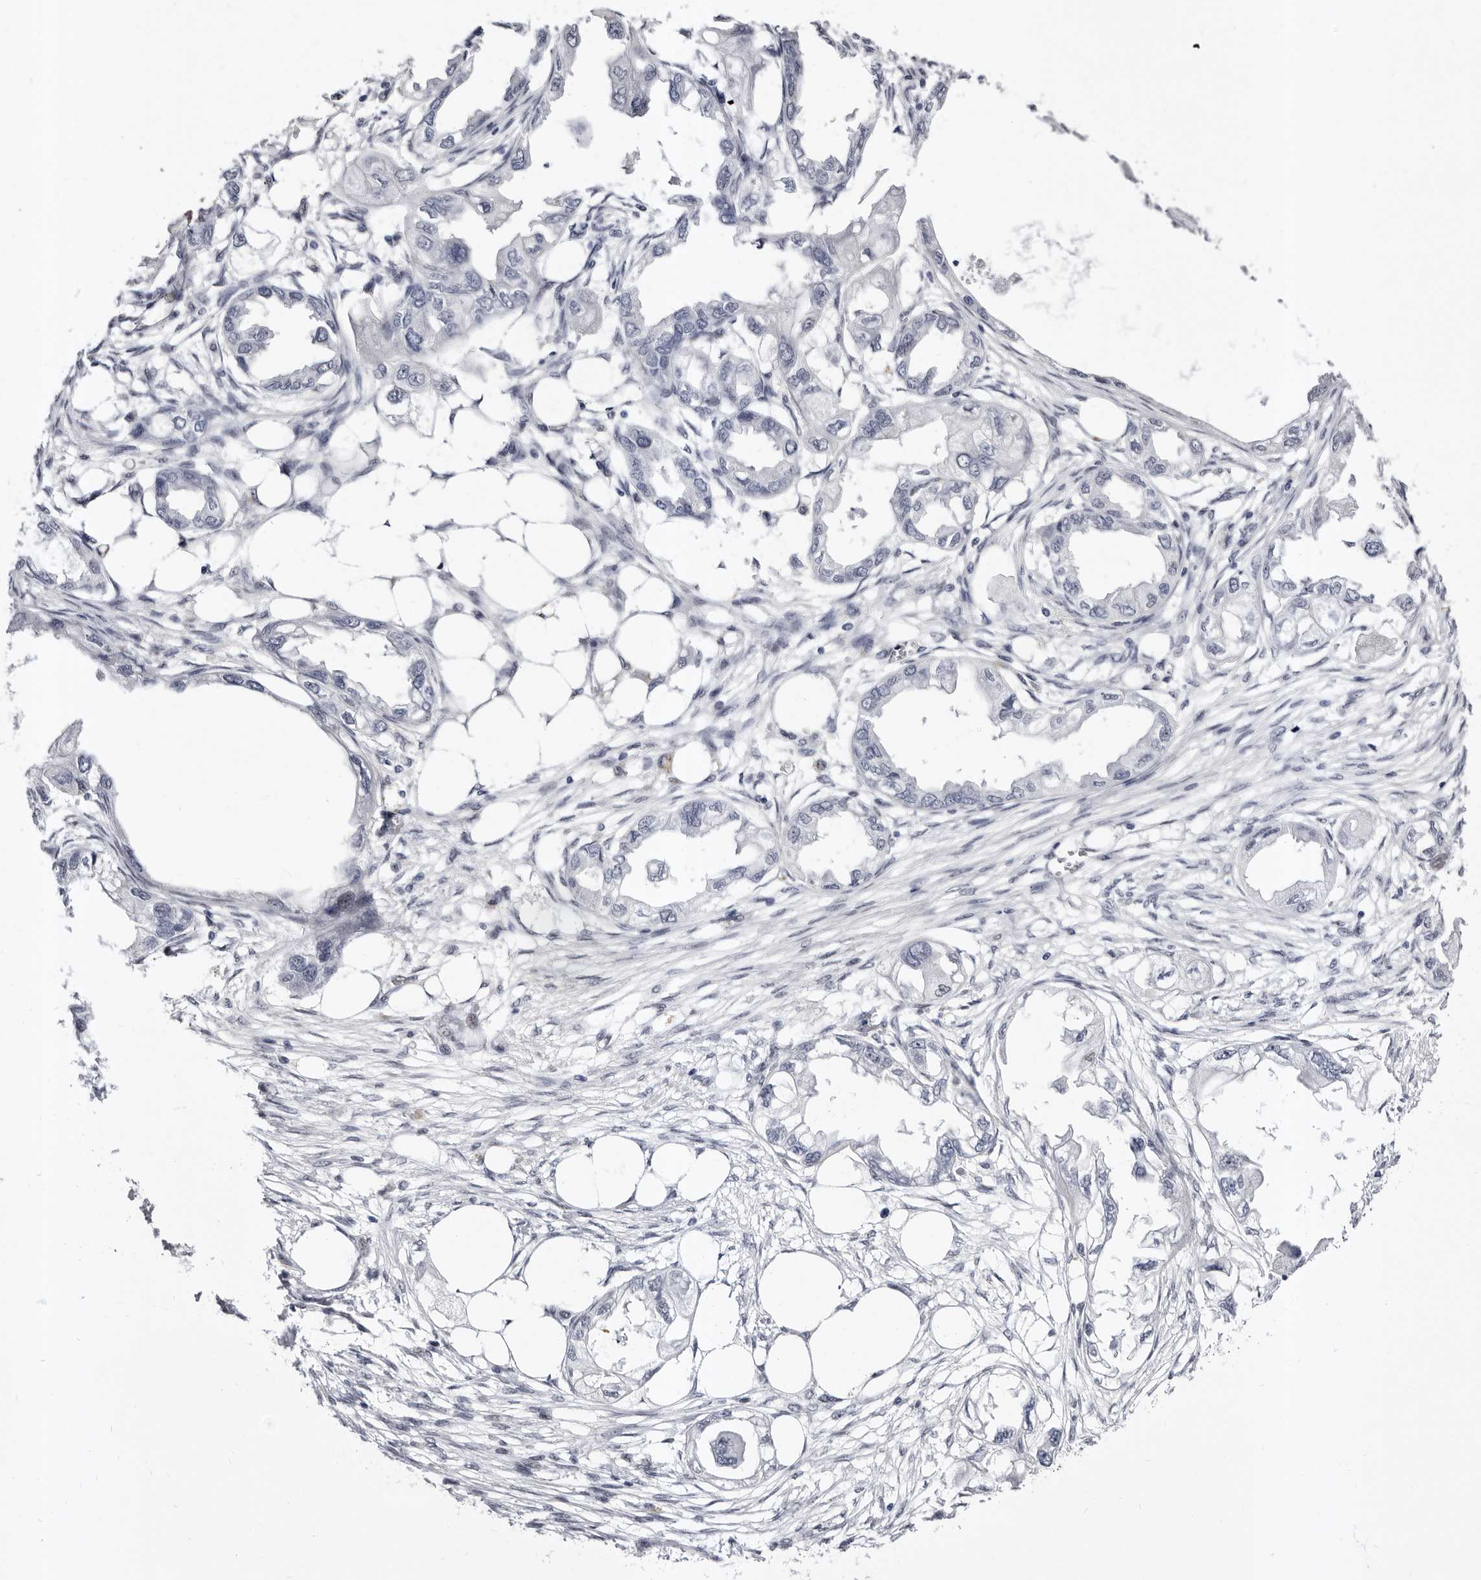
{"staining": {"intensity": "negative", "quantity": "none", "location": "none"}, "tissue": "endometrial cancer", "cell_type": "Tumor cells", "image_type": "cancer", "snomed": [{"axis": "morphology", "description": "Adenocarcinoma, NOS"}, {"axis": "morphology", "description": "Adenocarcinoma, metastatic, NOS"}, {"axis": "topography", "description": "Adipose tissue"}, {"axis": "topography", "description": "Endometrium"}], "caption": "There is no significant expression in tumor cells of adenocarcinoma (endometrial).", "gene": "ZNF326", "patient": {"sex": "female", "age": 67}}